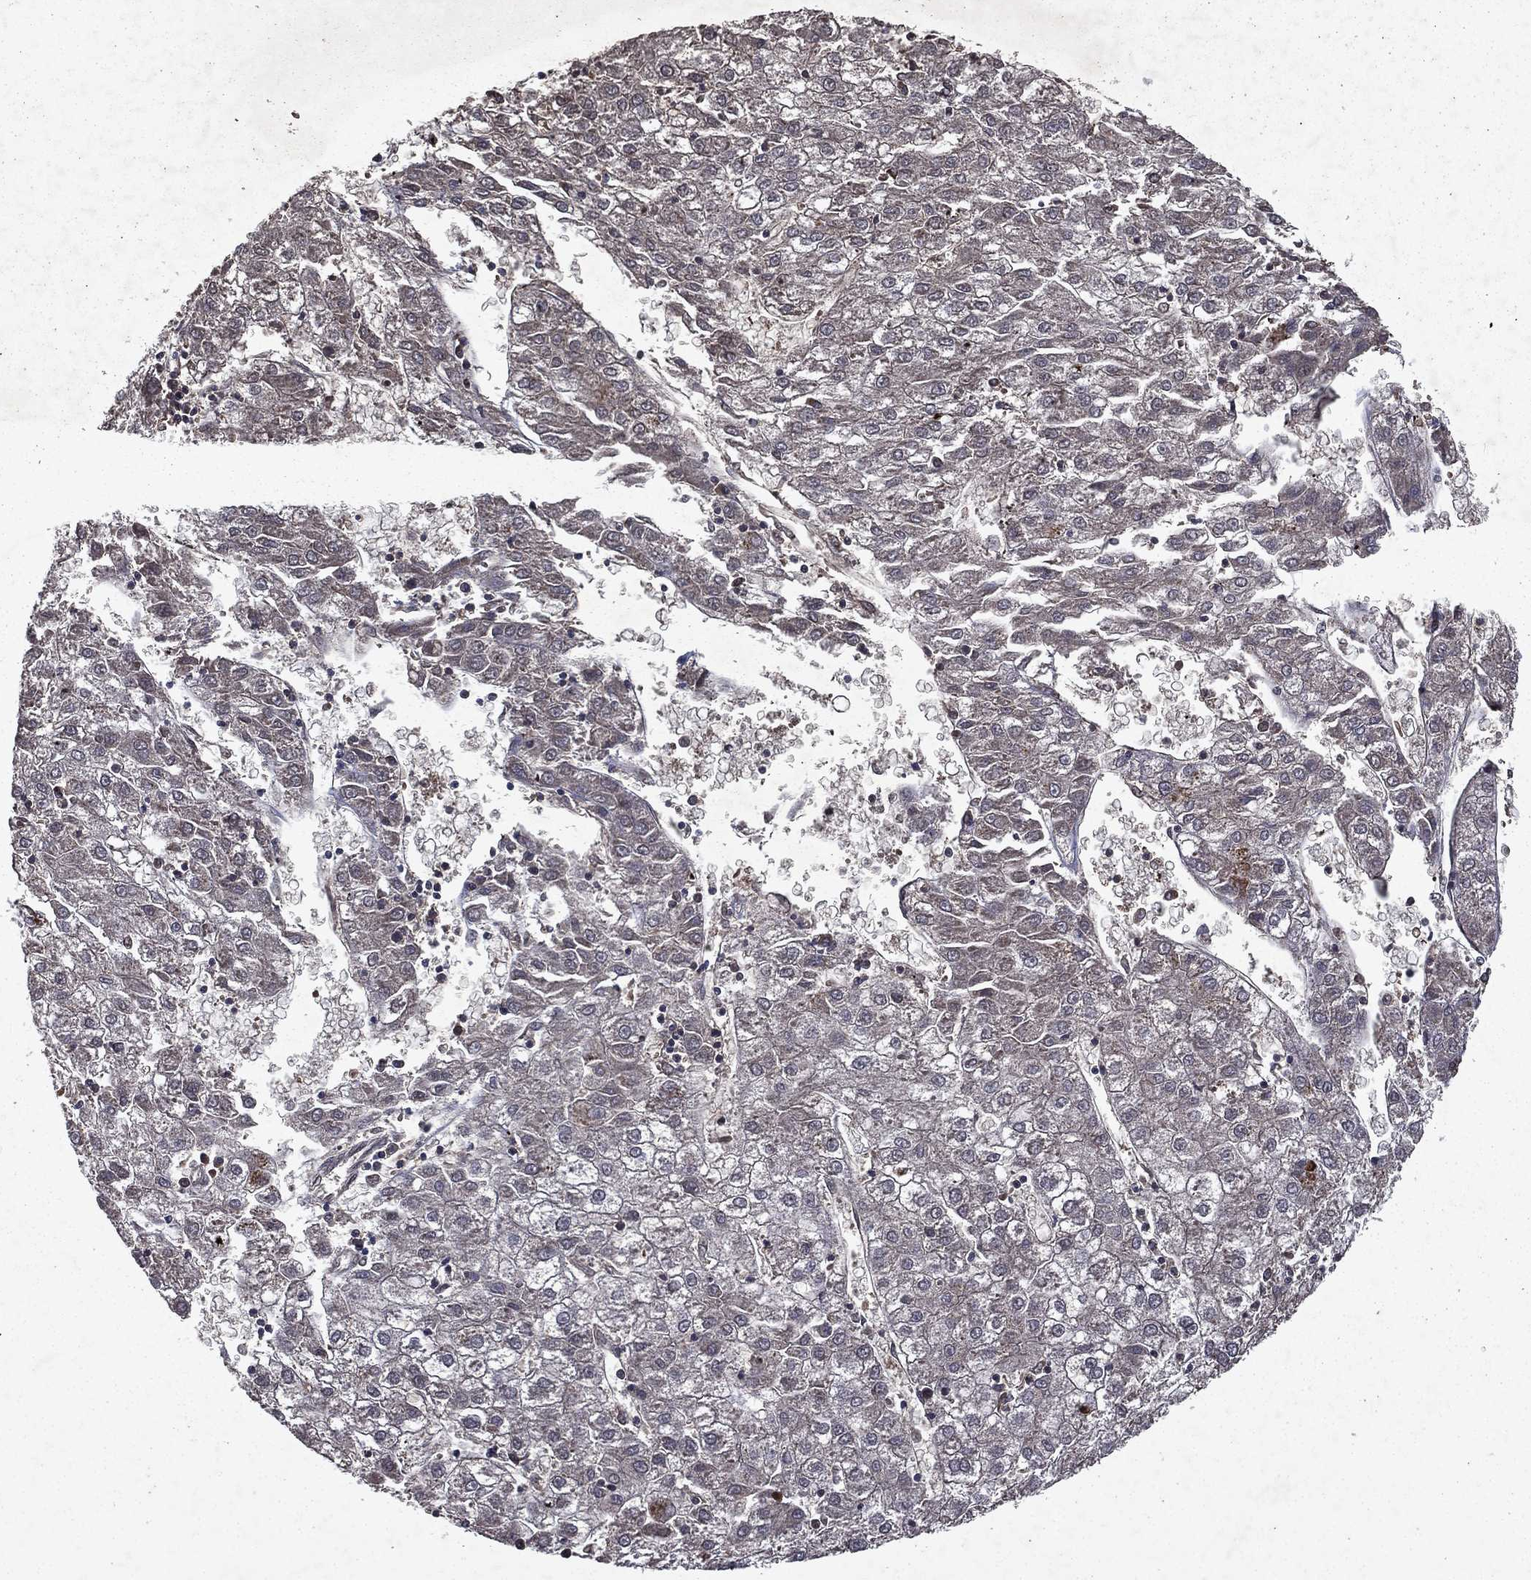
{"staining": {"intensity": "negative", "quantity": "none", "location": "none"}, "tissue": "liver cancer", "cell_type": "Tumor cells", "image_type": "cancer", "snomed": [{"axis": "morphology", "description": "Carcinoma, Hepatocellular, NOS"}, {"axis": "topography", "description": "Liver"}], "caption": "The micrograph displays no significant staining in tumor cells of liver cancer.", "gene": "FGD1", "patient": {"sex": "male", "age": 72}}